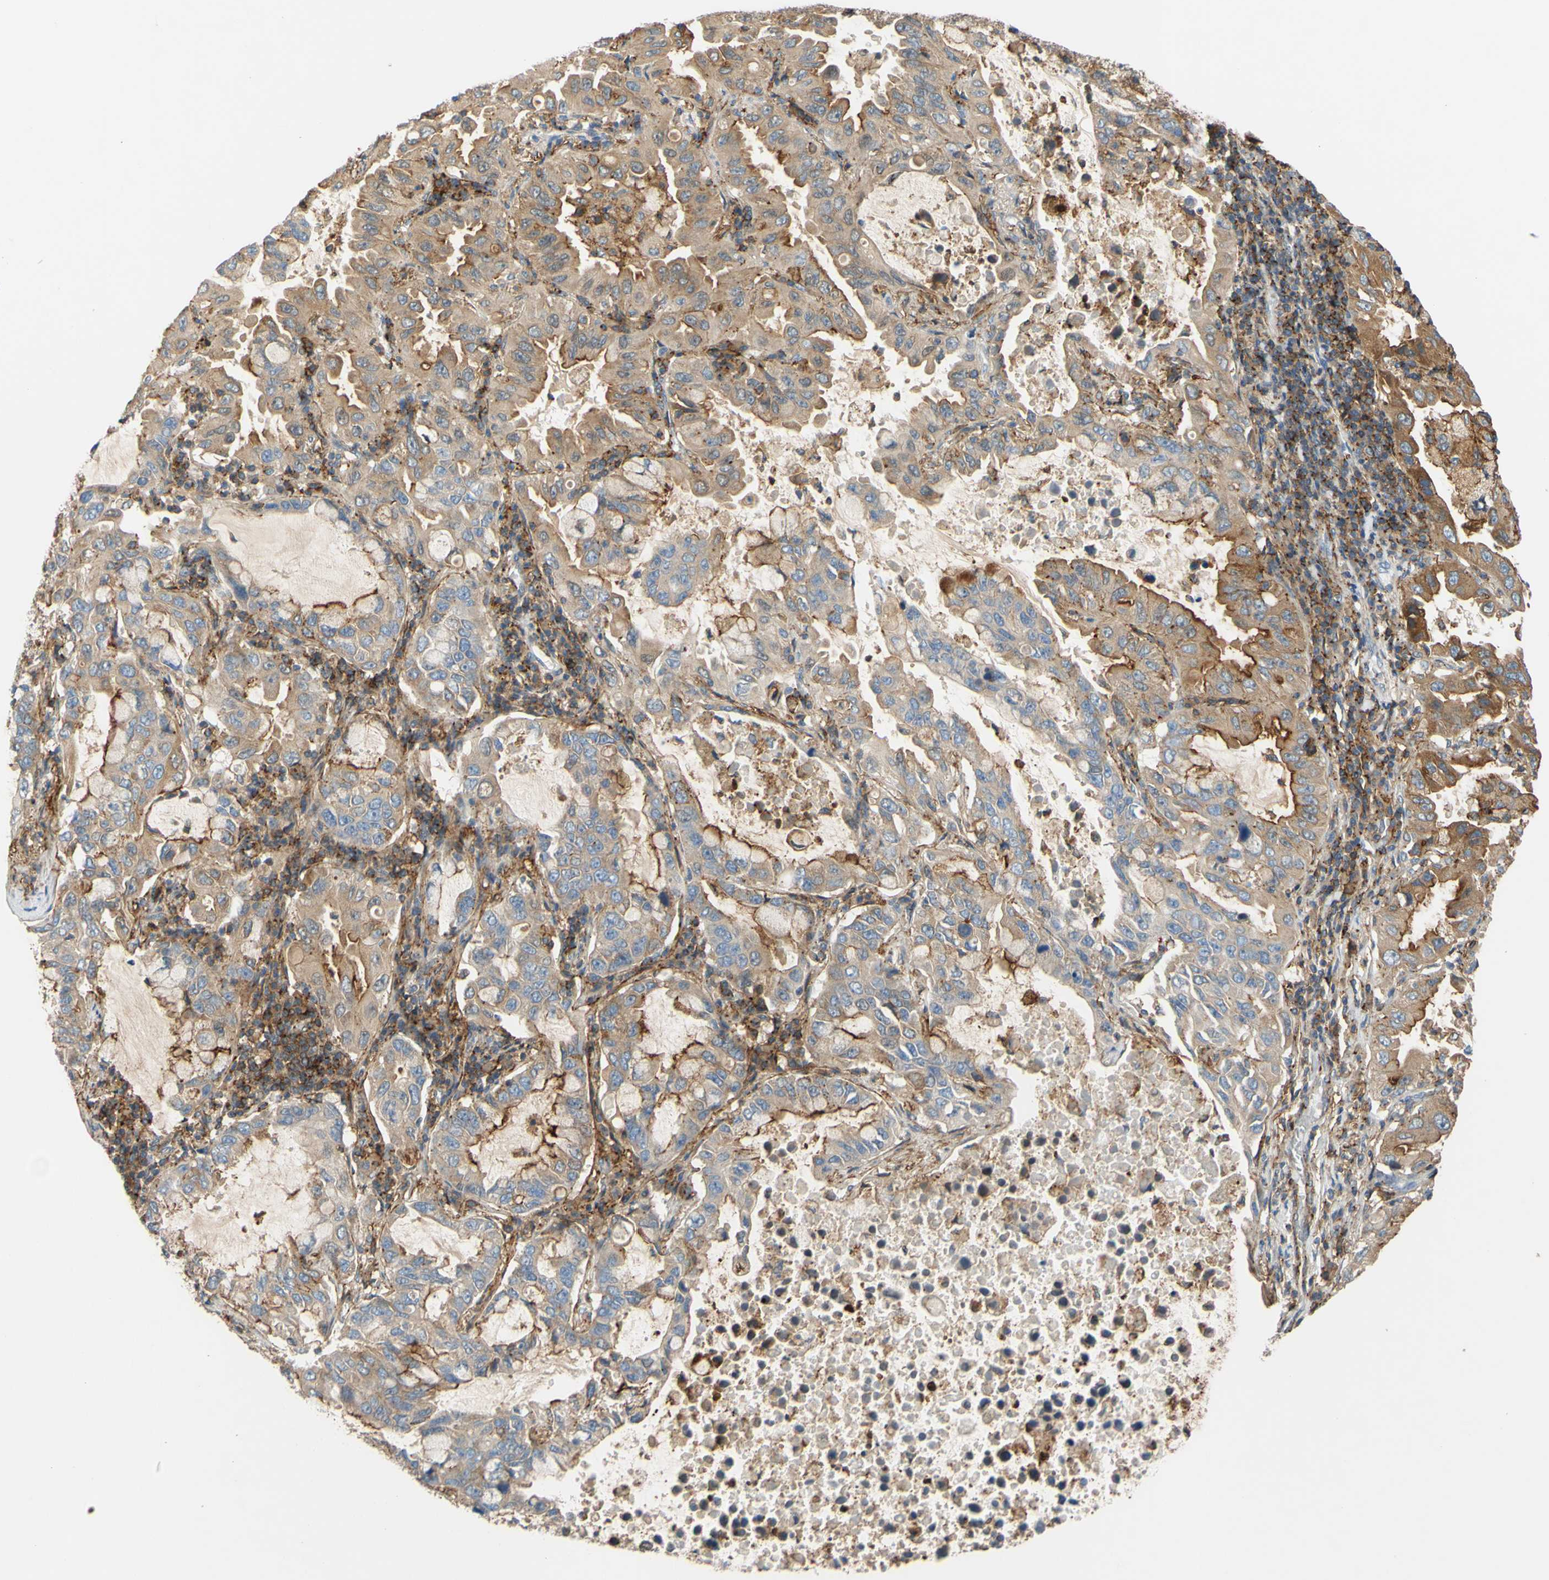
{"staining": {"intensity": "weak", "quantity": "25%-75%", "location": "cytoplasmic/membranous"}, "tissue": "lung cancer", "cell_type": "Tumor cells", "image_type": "cancer", "snomed": [{"axis": "morphology", "description": "Adenocarcinoma, NOS"}, {"axis": "topography", "description": "Lung"}], "caption": "The immunohistochemical stain shows weak cytoplasmic/membranous positivity in tumor cells of lung cancer (adenocarcinoma) tissue. (Brightfield microscopy of DAB IHC at high magnification).", "gene": "POR", "patient": {"sex": "male", "age": 64}}